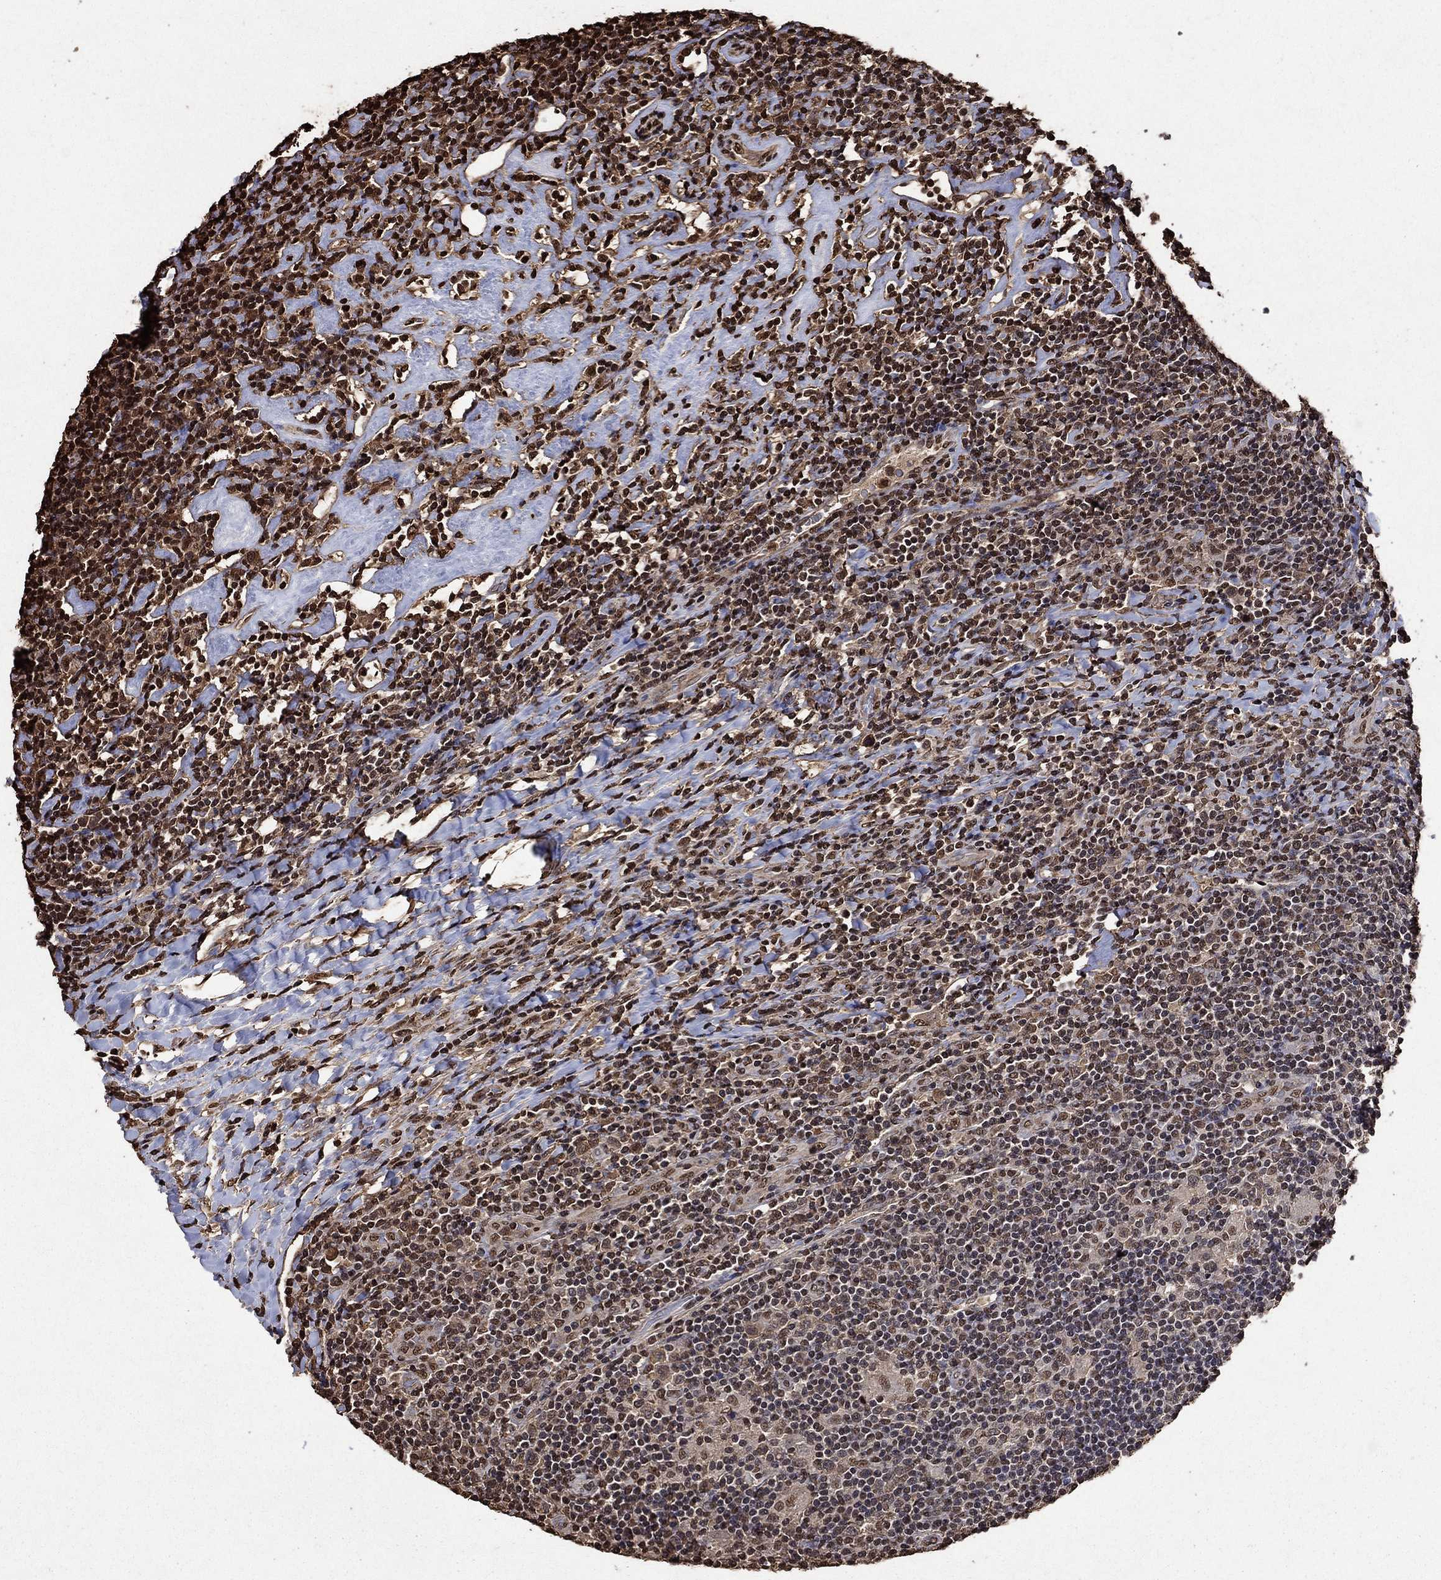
{"staining": {"intensity": "moderate", "quantity": "25%-75%", "location": "nuclear"}, "tissue": "lymphoma", "cell_type": "Tumor cells", "image_type": "cancer", "snomed": [{"axis": "morphology", "description": "Hodgkin's disease, NOS"}, {"axis": "topography", "description": "Lymph node"}], "caption": "A medium amount of moderate nuclear expression is present in approximately 25%-75% of tumor cells in Hodgkin's disease tissue.", "gene": "GAPDH", "patient": {"sex": "male", "age": 40}}